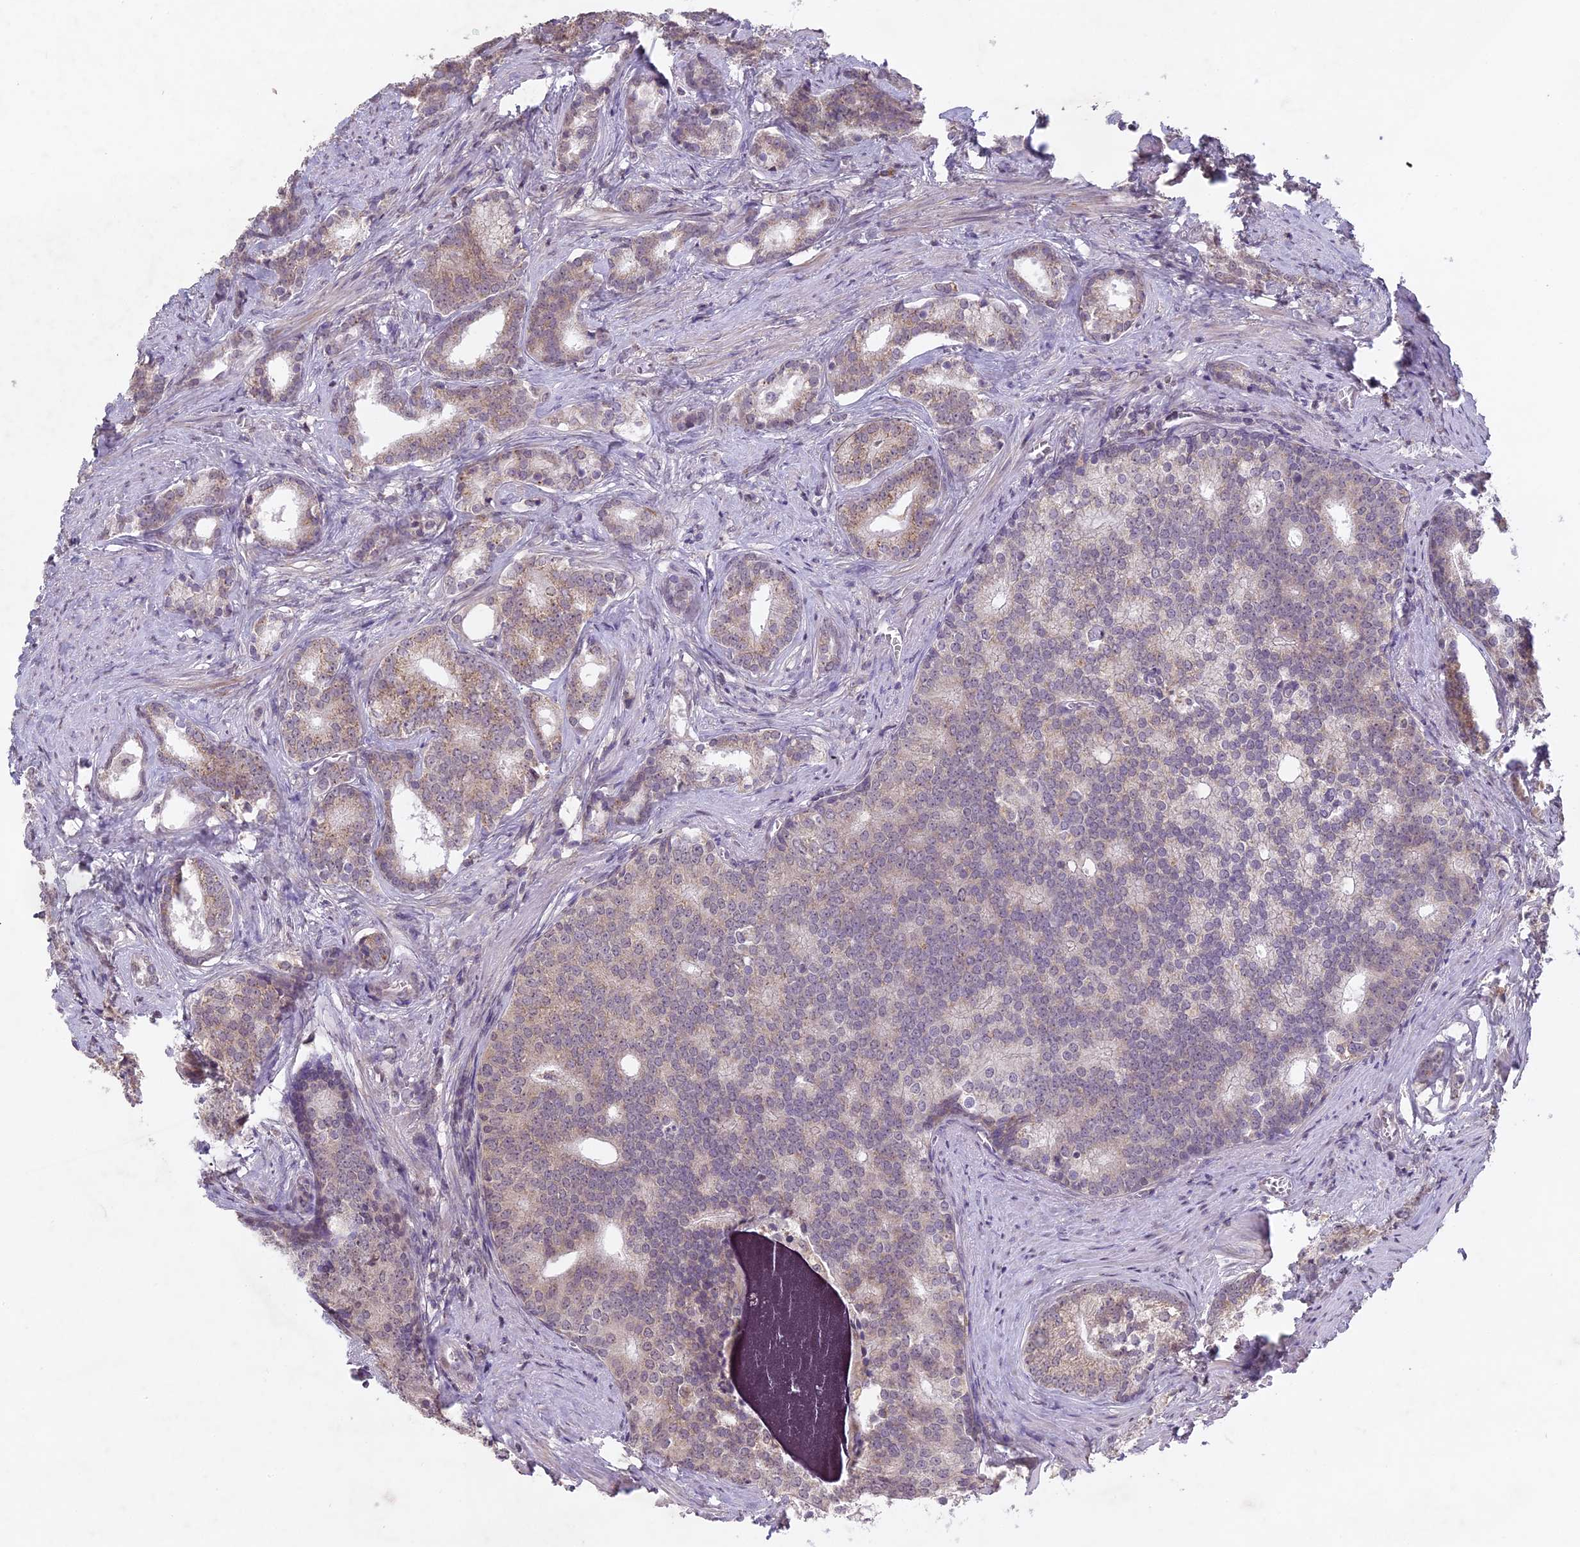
{"staining": {"intensity": "moderate", "quantity": "25%-75%", "location": "cytoplasmic/membranous"}, "tissue": "prostate cancer", "cell_type": "Tumor cells", "image_type": "cancer", "snomed": [{"axis": "morphology", "description": "Adenocarcinoma, Low grade"}, {"axis": "topography", "description": "Prostate"}], "caption": "Human prostate cancer stained for a protein (brown) exhibits moderate cytoplasmic/membranous positive staining in about 25%-75% of tumor cells.", "gene": "ERG28", "patient": {"sex": "male", "age": 71}}